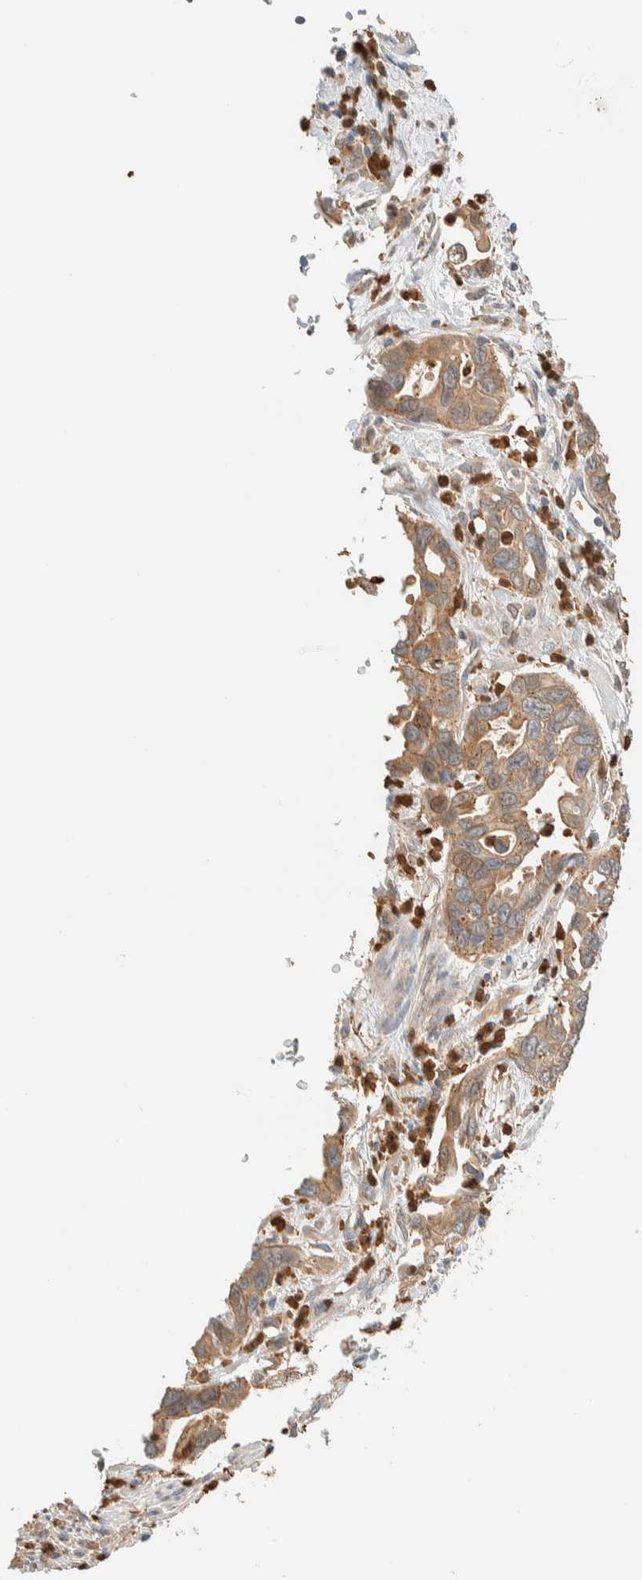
{"staining": {"intensity": "moderate", "quantity": "25%-75%", "location": "cytoplasmic/membranous"}, "tissue": "pancreatic cancer", "cell_type": "Tumor cells", "image_type": "cancer", "snomed": [{"axis": "morphology", "description": "Adenocarcinoma, NOS"}, {"axis": "topography", "description": "Pancreas"}], "caption": "Human pancreatic cancer (adenocarcinoma) stained with a brown dye displays moderate cytoplasmic/membranous positive expression in about 25%-75% of tumor cells.", "gene": "SETD4", "patient": {"sex": "female", "age": 70}}